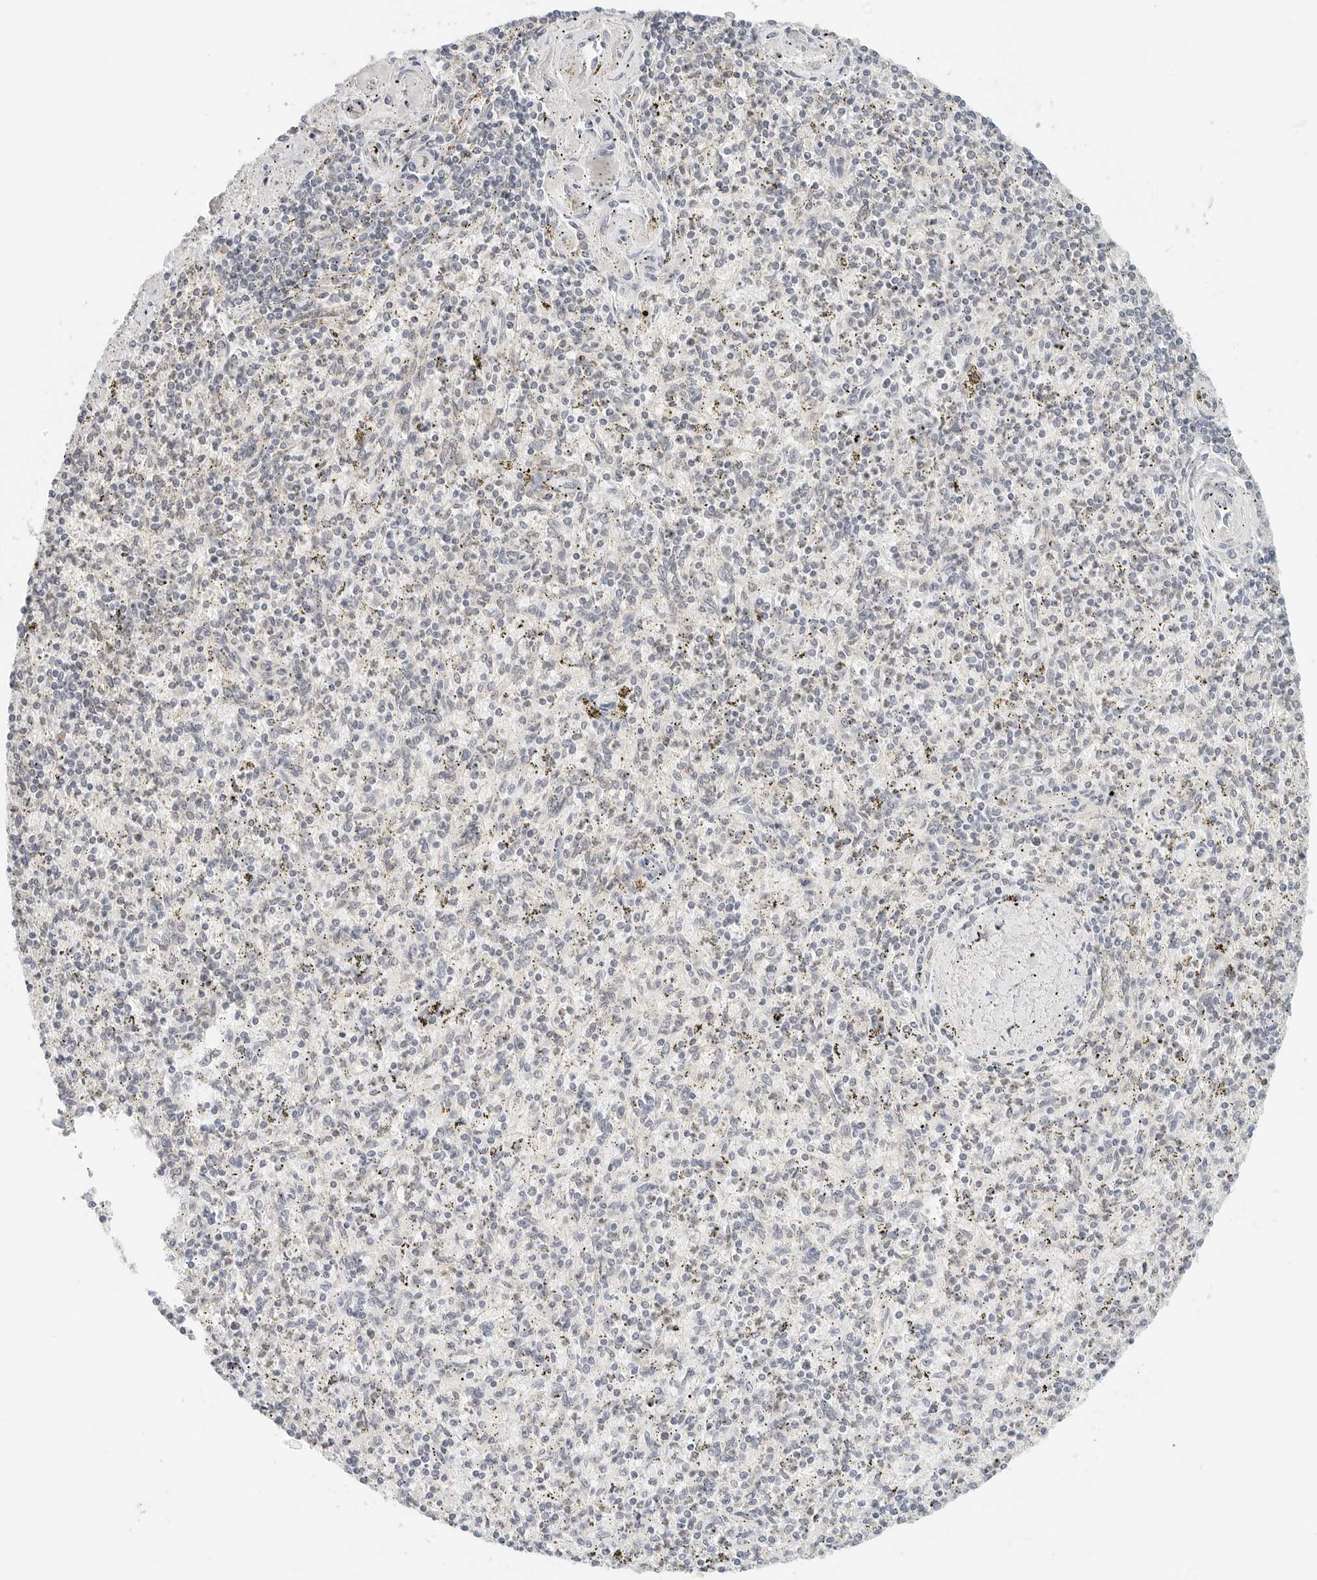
{"staining": {"intensity": "negative", "quantity": "none", "location": "none"}, "tissue": "spleen", "cell_type": "Cells in red pulp", "image_type": "normal", "snomed": [{"axis": "morphology", "description": "Normal tissue, NOS"}, {"axis": "topography", "description": "Spleen"}], "caption": "Immunohistochemical staining of unremarkable spleen demonstrates no significant expression in cells in red pulp.", "gene": "NEO1", "patient": {"sex": "male", "age": 72}}